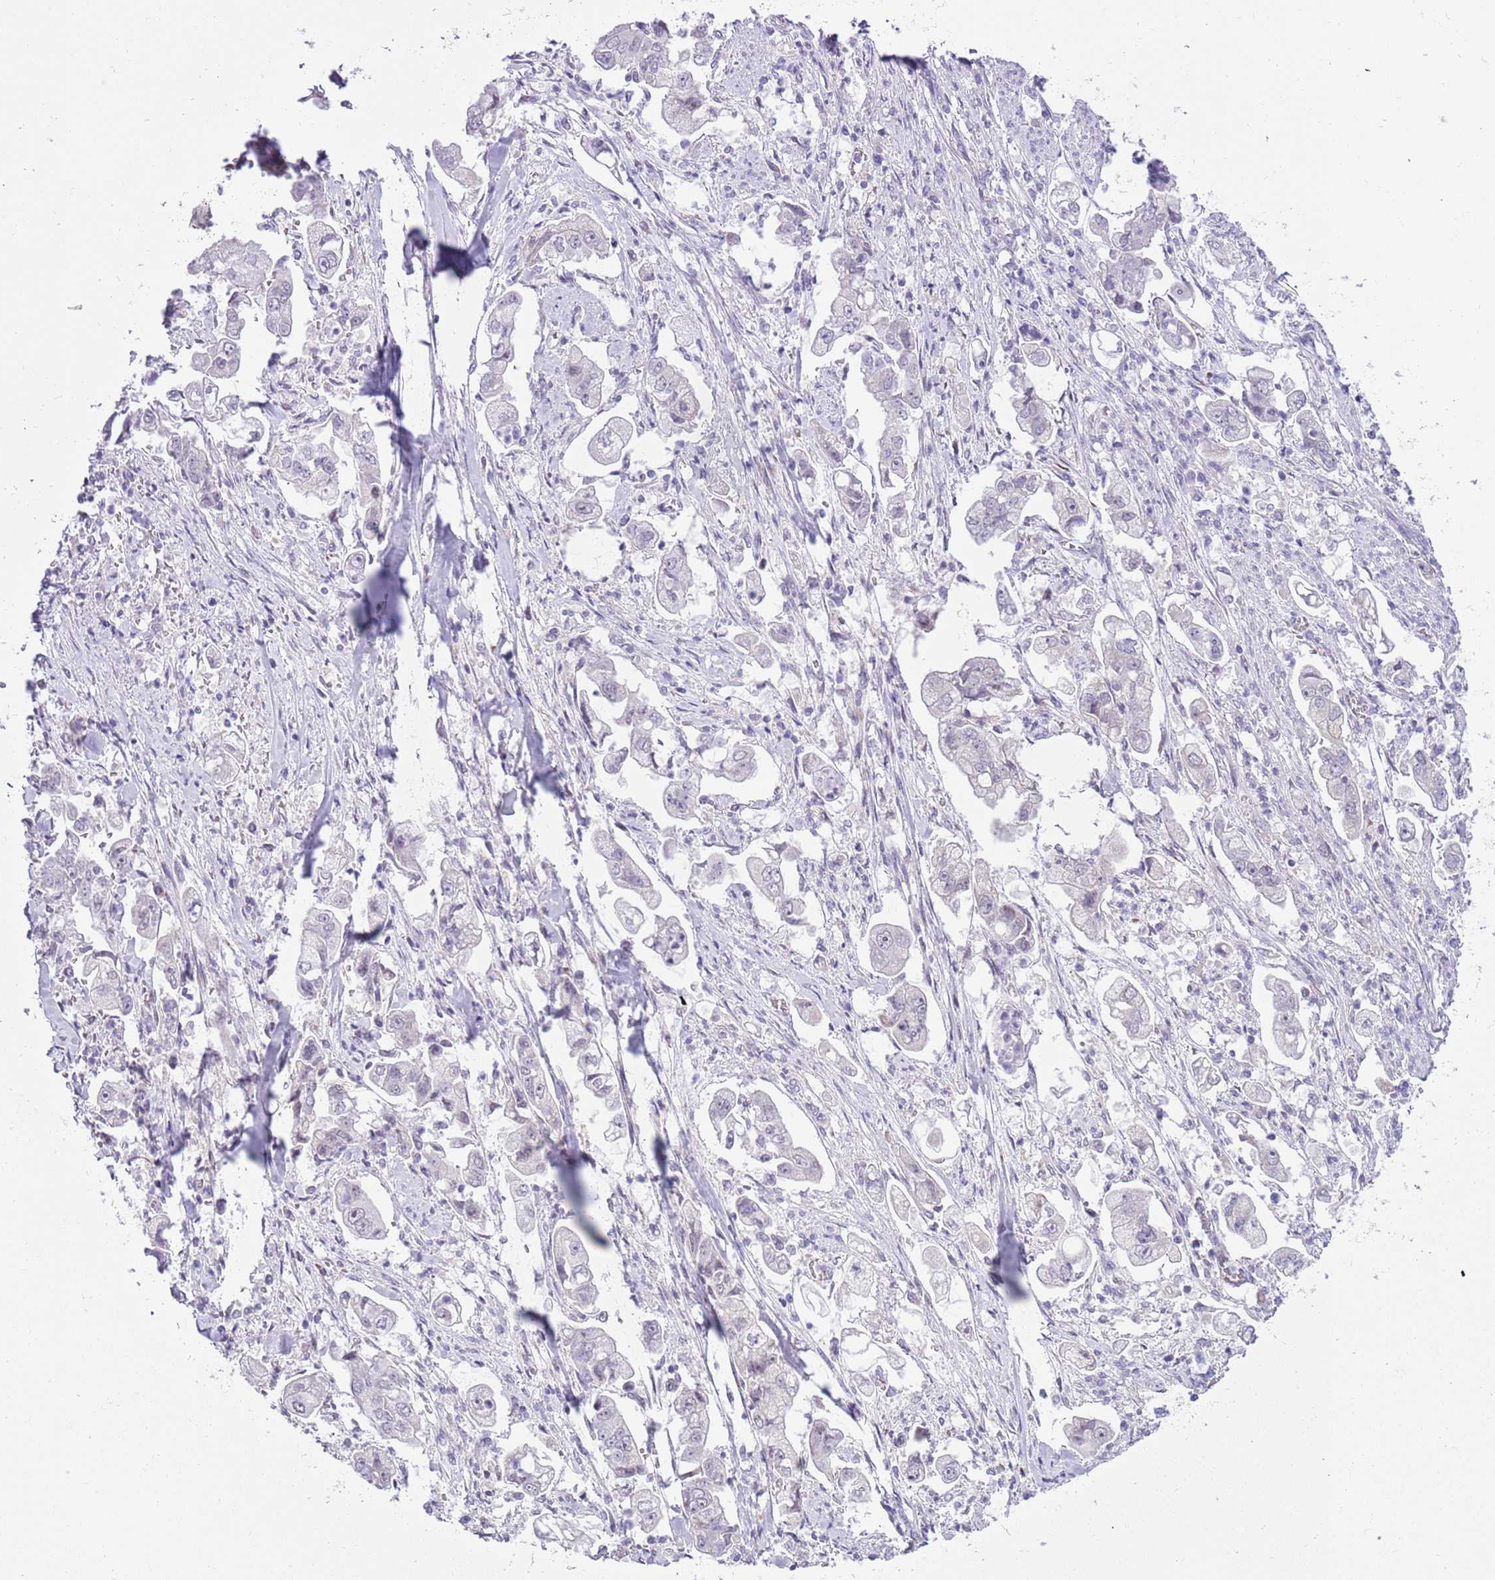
{"staining": {"intensity": "negative", "quantity": "none", "location": "none"}, "tissue": "stomach cancer", "cell_type": "Tumor cells", "image_type": "cancer", "snomed": [{"axis": "morphology", "description": "Adenocarcinoma, NOS"}, {"axis": "topography", "description": "Stomach"}], "caption": "Tumor cells are negative for brown protein staining in adenocarcinoma (stomach).", "gene": "ZNF576", "patient": {"sex": "male", "age": 62}}